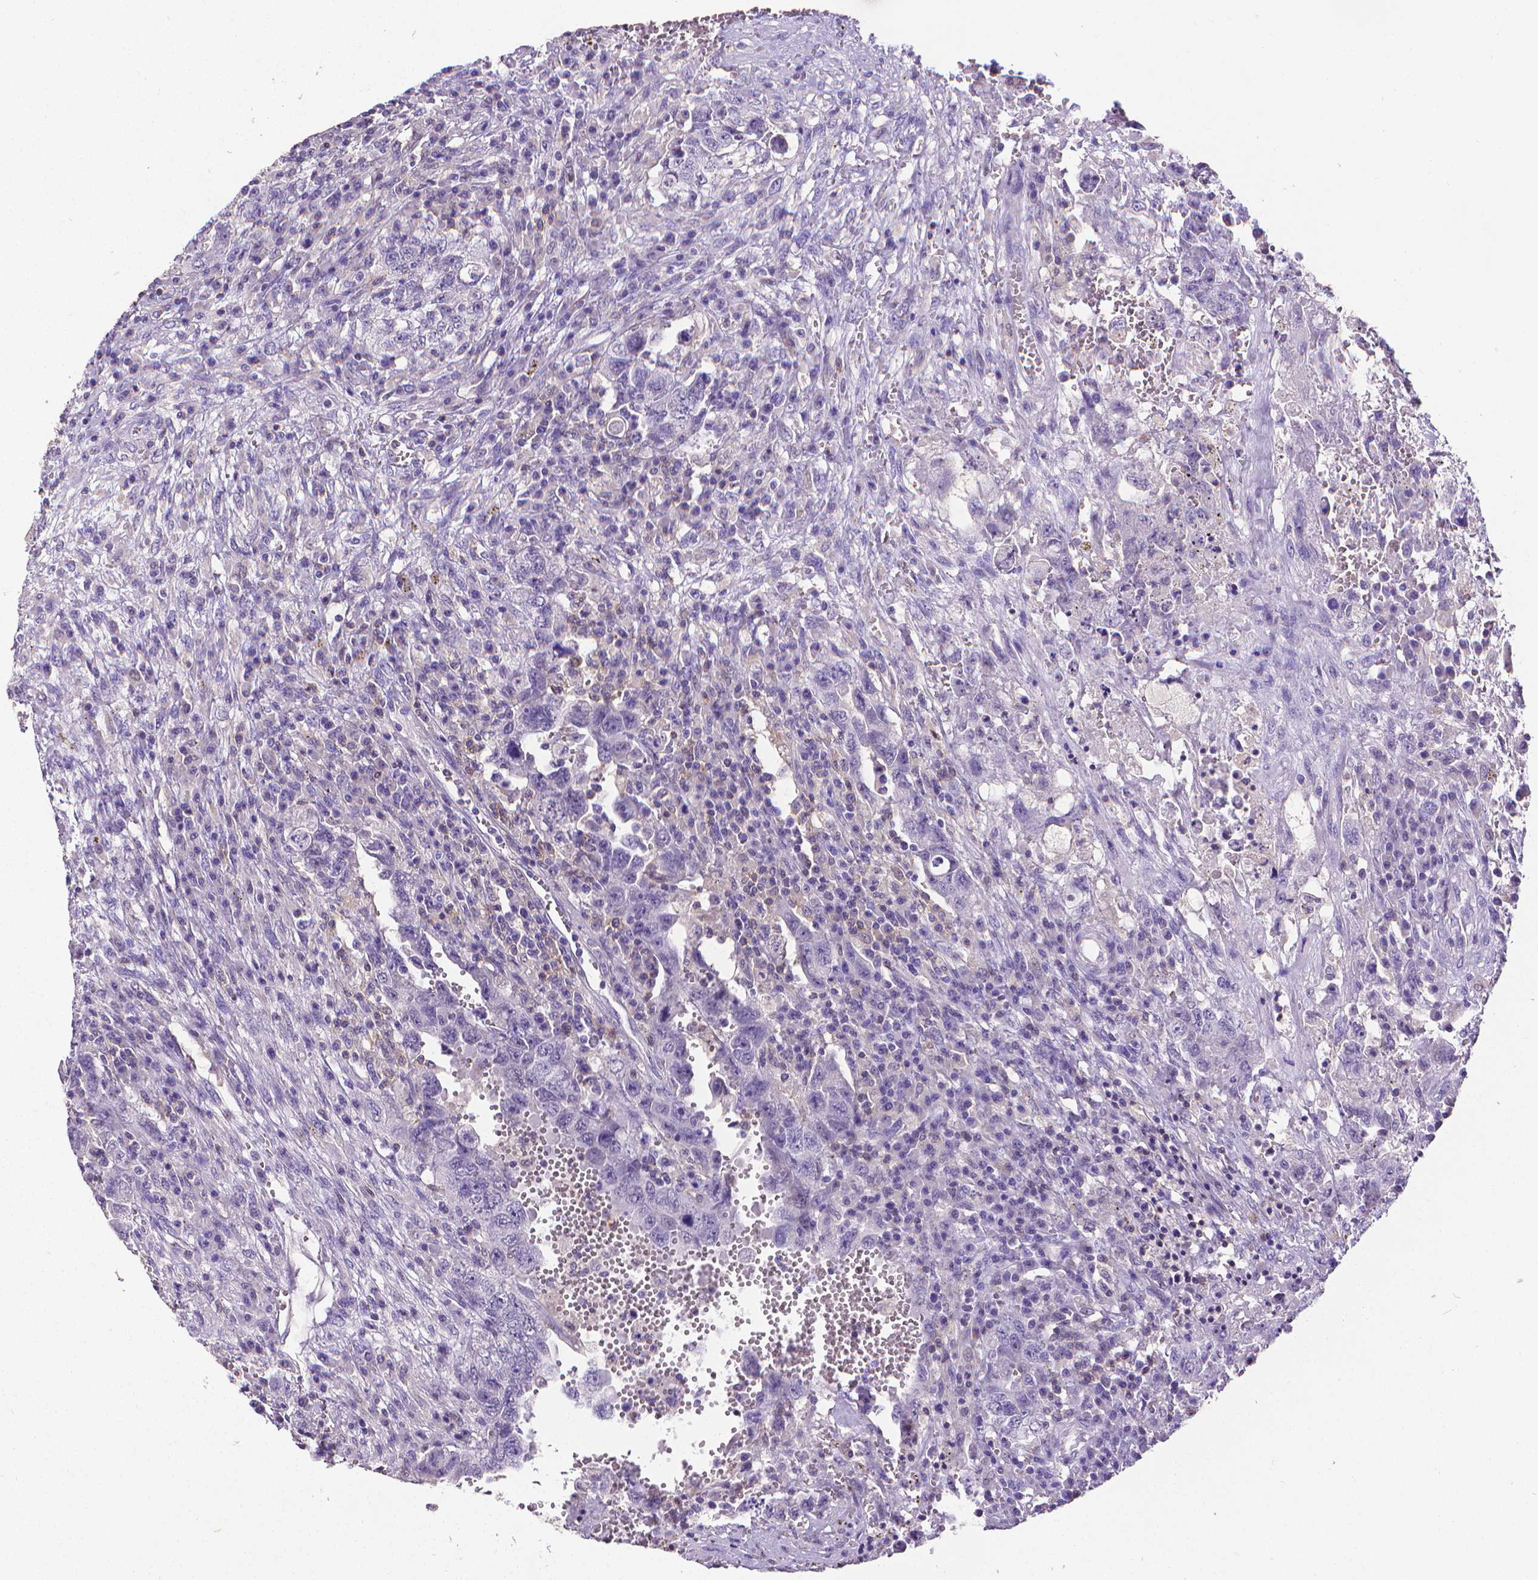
{"staining": {"intensity": "negative", "quantity": "none", "location": "none"}, "tissue": "testis cancer", "cell_type": "Tumor cells", "image_type": "cancer", "snomed": [{"axis": "morphology", "description": "Carcinoma, Embryonal, NOS"}, {"axis": "topography", "description": "Testis"}], "caption": "There is no significant expression in tumor cells of embryonal carcinoma (testis).", "gene": "CD4", "patient": {"sex": "male", "age": 26}}